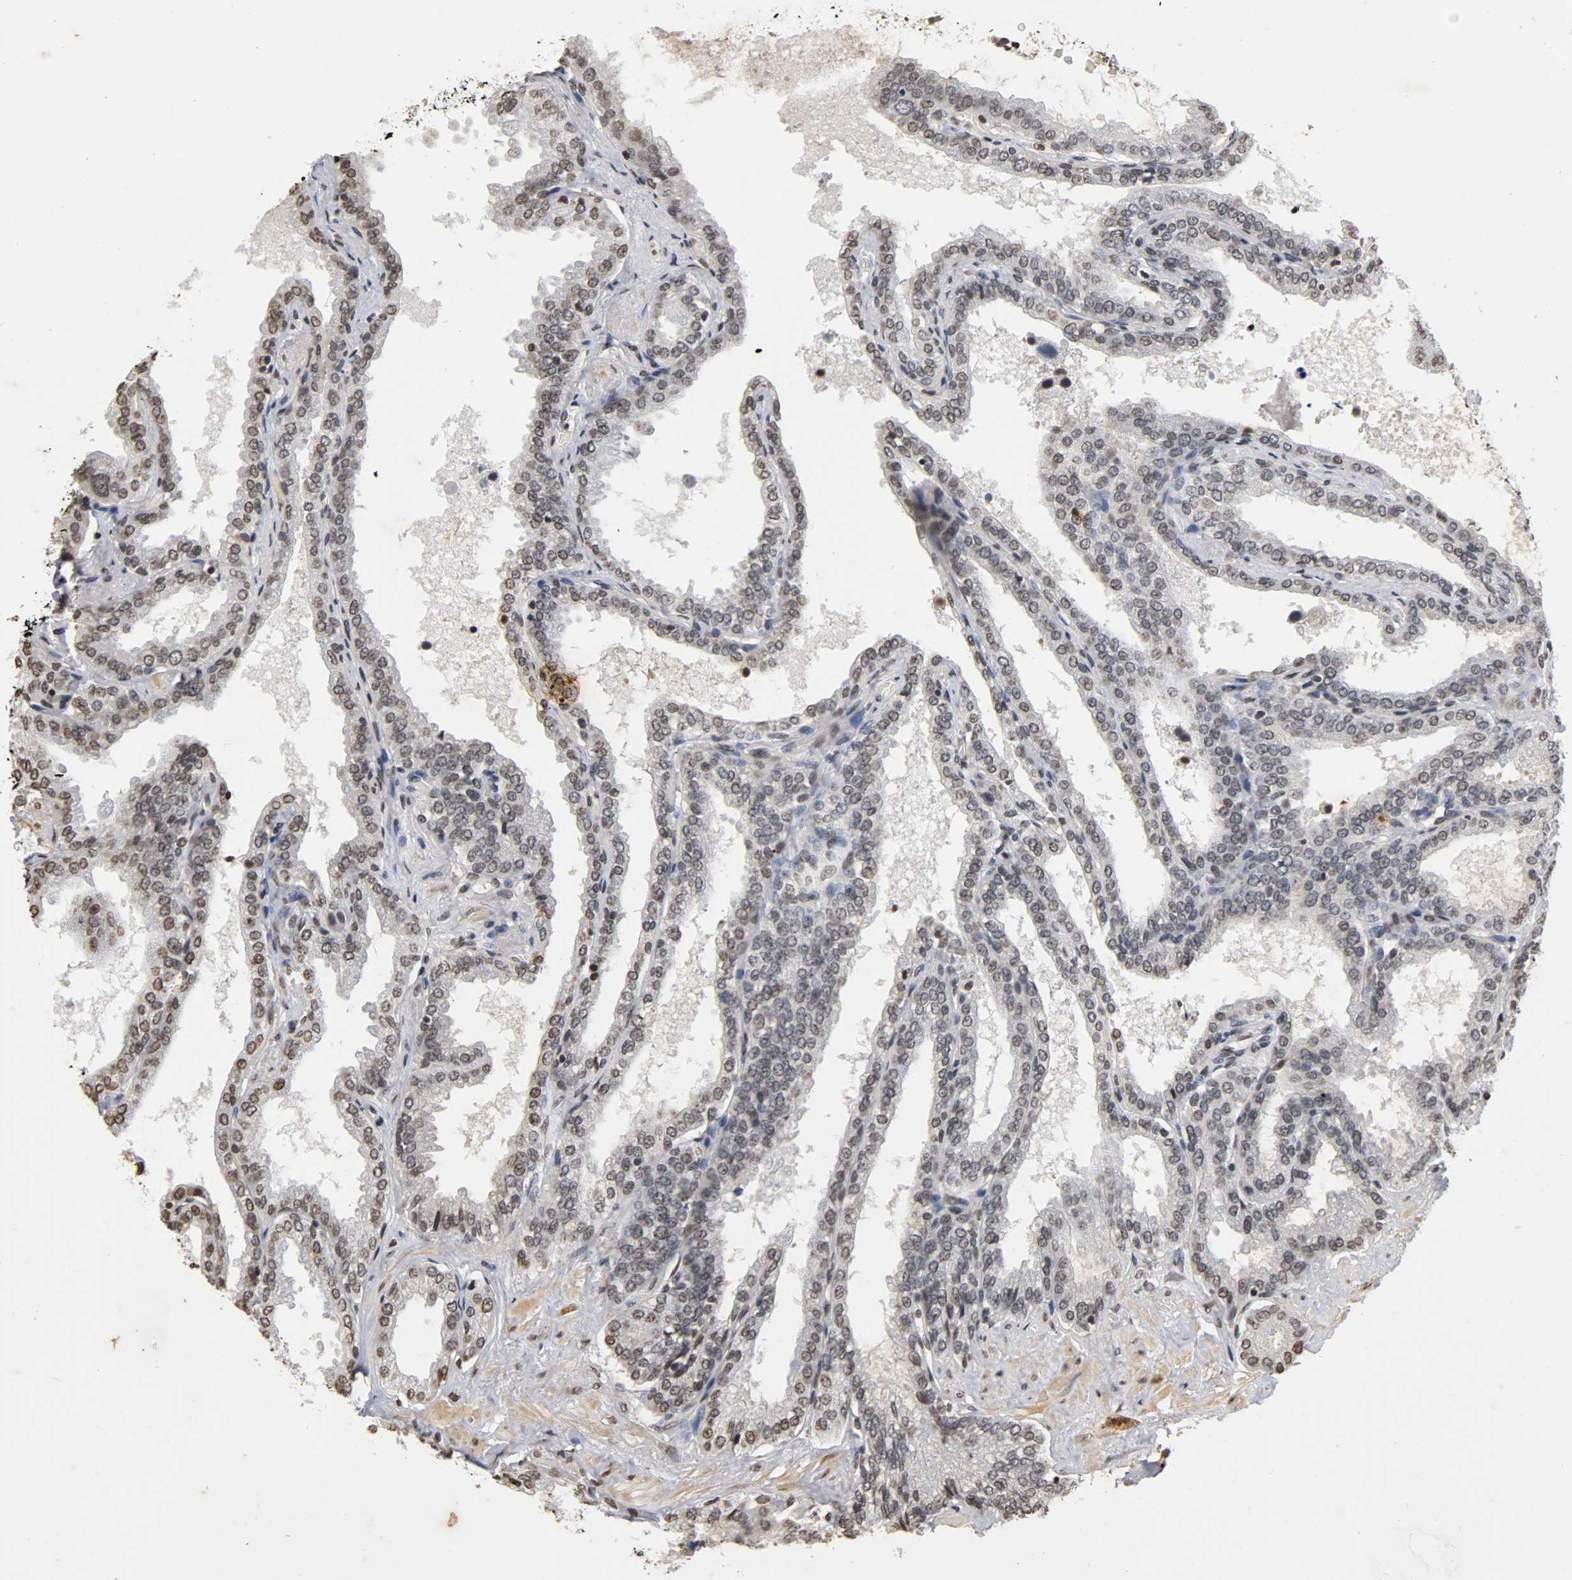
{"staining": {"intensity": "weak", "quantity": "25%-75%", "location": "nuclear"}, "tissue": "seminal vesicle", "cell_type": "Glandular cells", "image_type": "normal", "snomed": [{"axis": "morphology", "description": "Normal tissue, NOS"}, {"axis": "topography", "description": "Seminal veicle"}], "caption": "This is a photomicrograph of IHC staining of unremarkable seminal vesicle, which shows weak expression in the nuclear of glandular cells.", "gene": "ERCC2", "patient": {"sex": "male", "age": 46}}